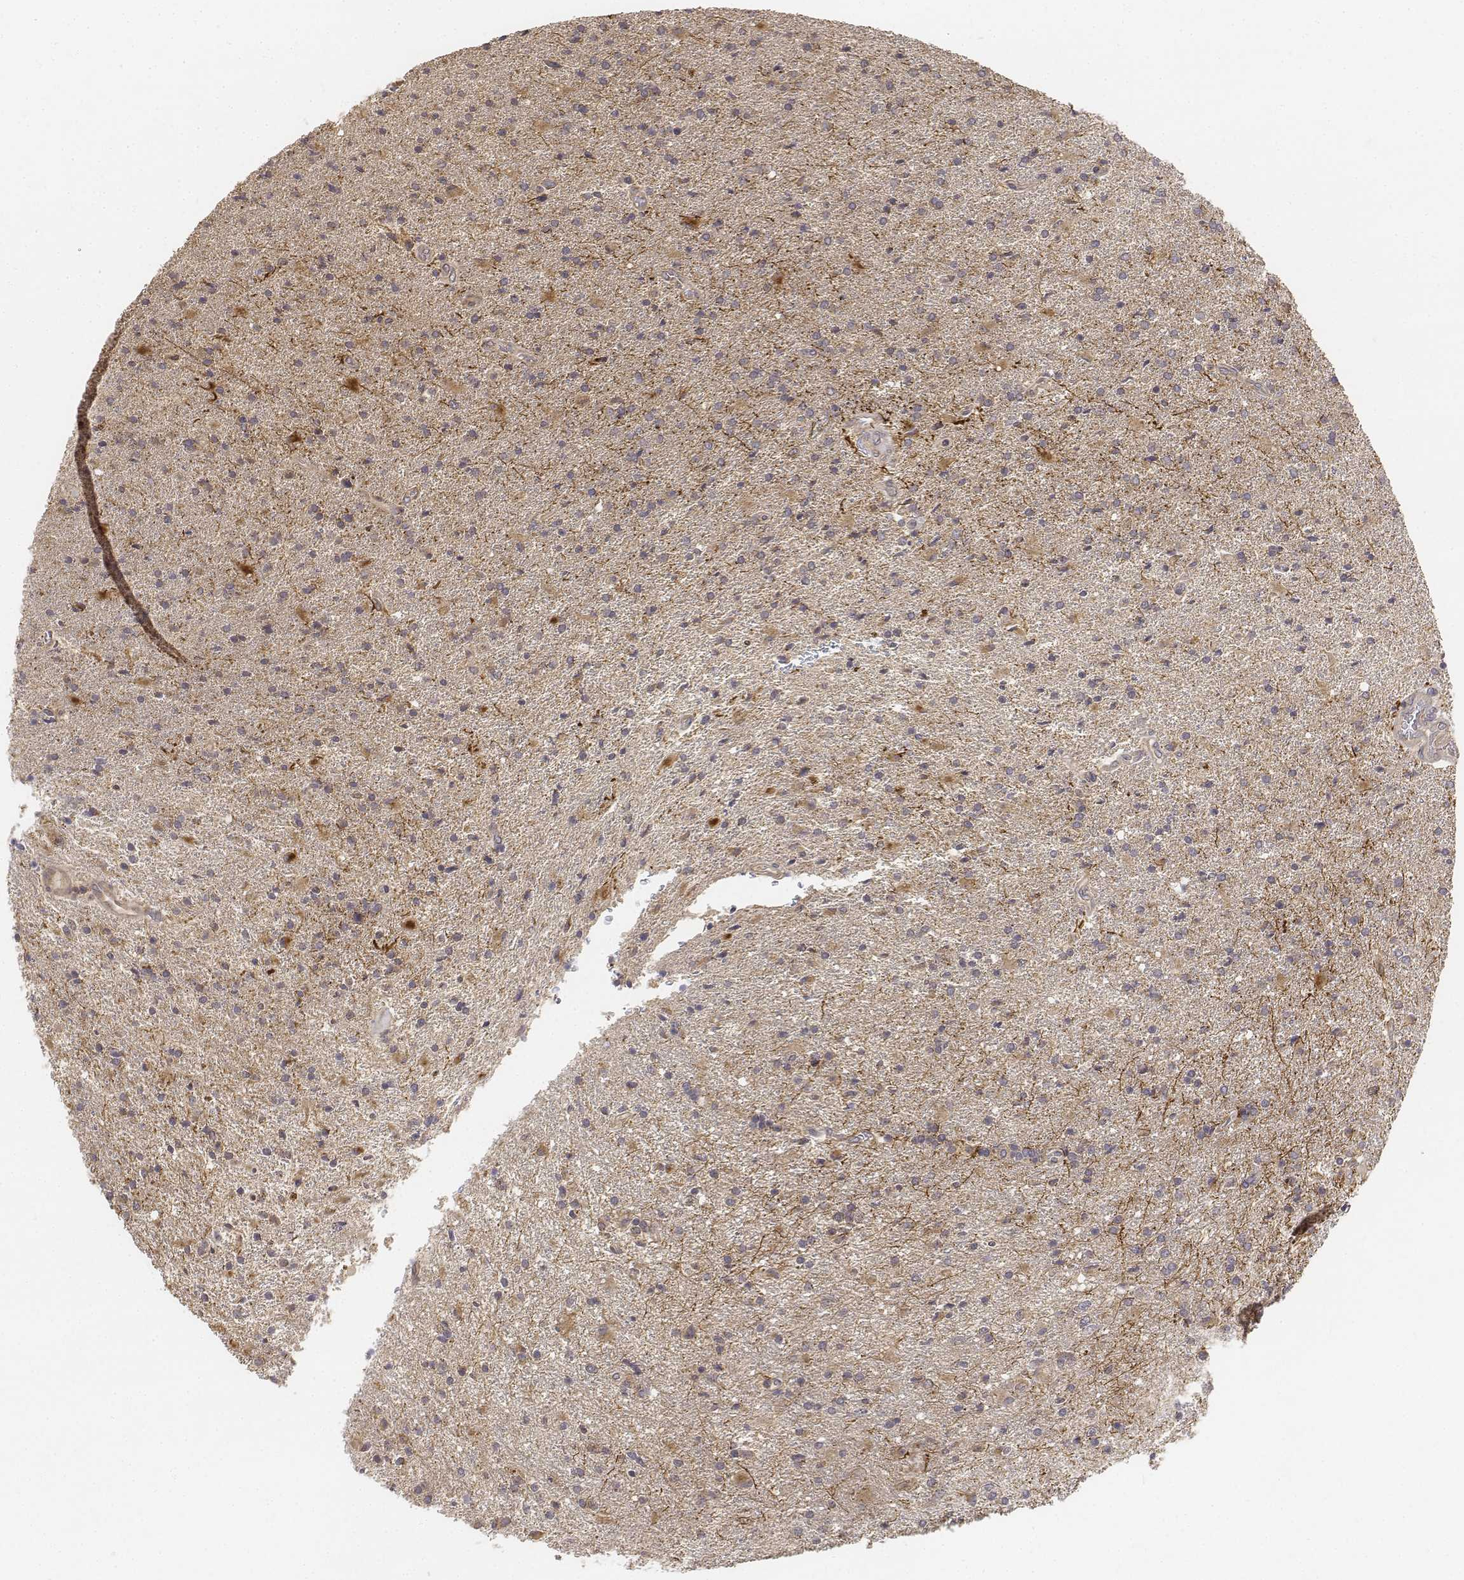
{"staining": {"intensity": "weak", "quantity": "<25%", "location": "cytoplasmic/membranous"}, "tissue": "glioma", "cell_type": "Tumor cells", "image_type": "cancer", "snomed": [{"axis": "morphology", "description": "Glioma, malignant, High grade"}, {"axis": "topography", "description": "Cerebral cortex"}], "caption": "Immunohistochemical staining of malignant glioma (high-grade) demonstrates no significant staining in tumor cells.", "gene": "FBXO21", "patient": {"sex": "male", "age": 70}}